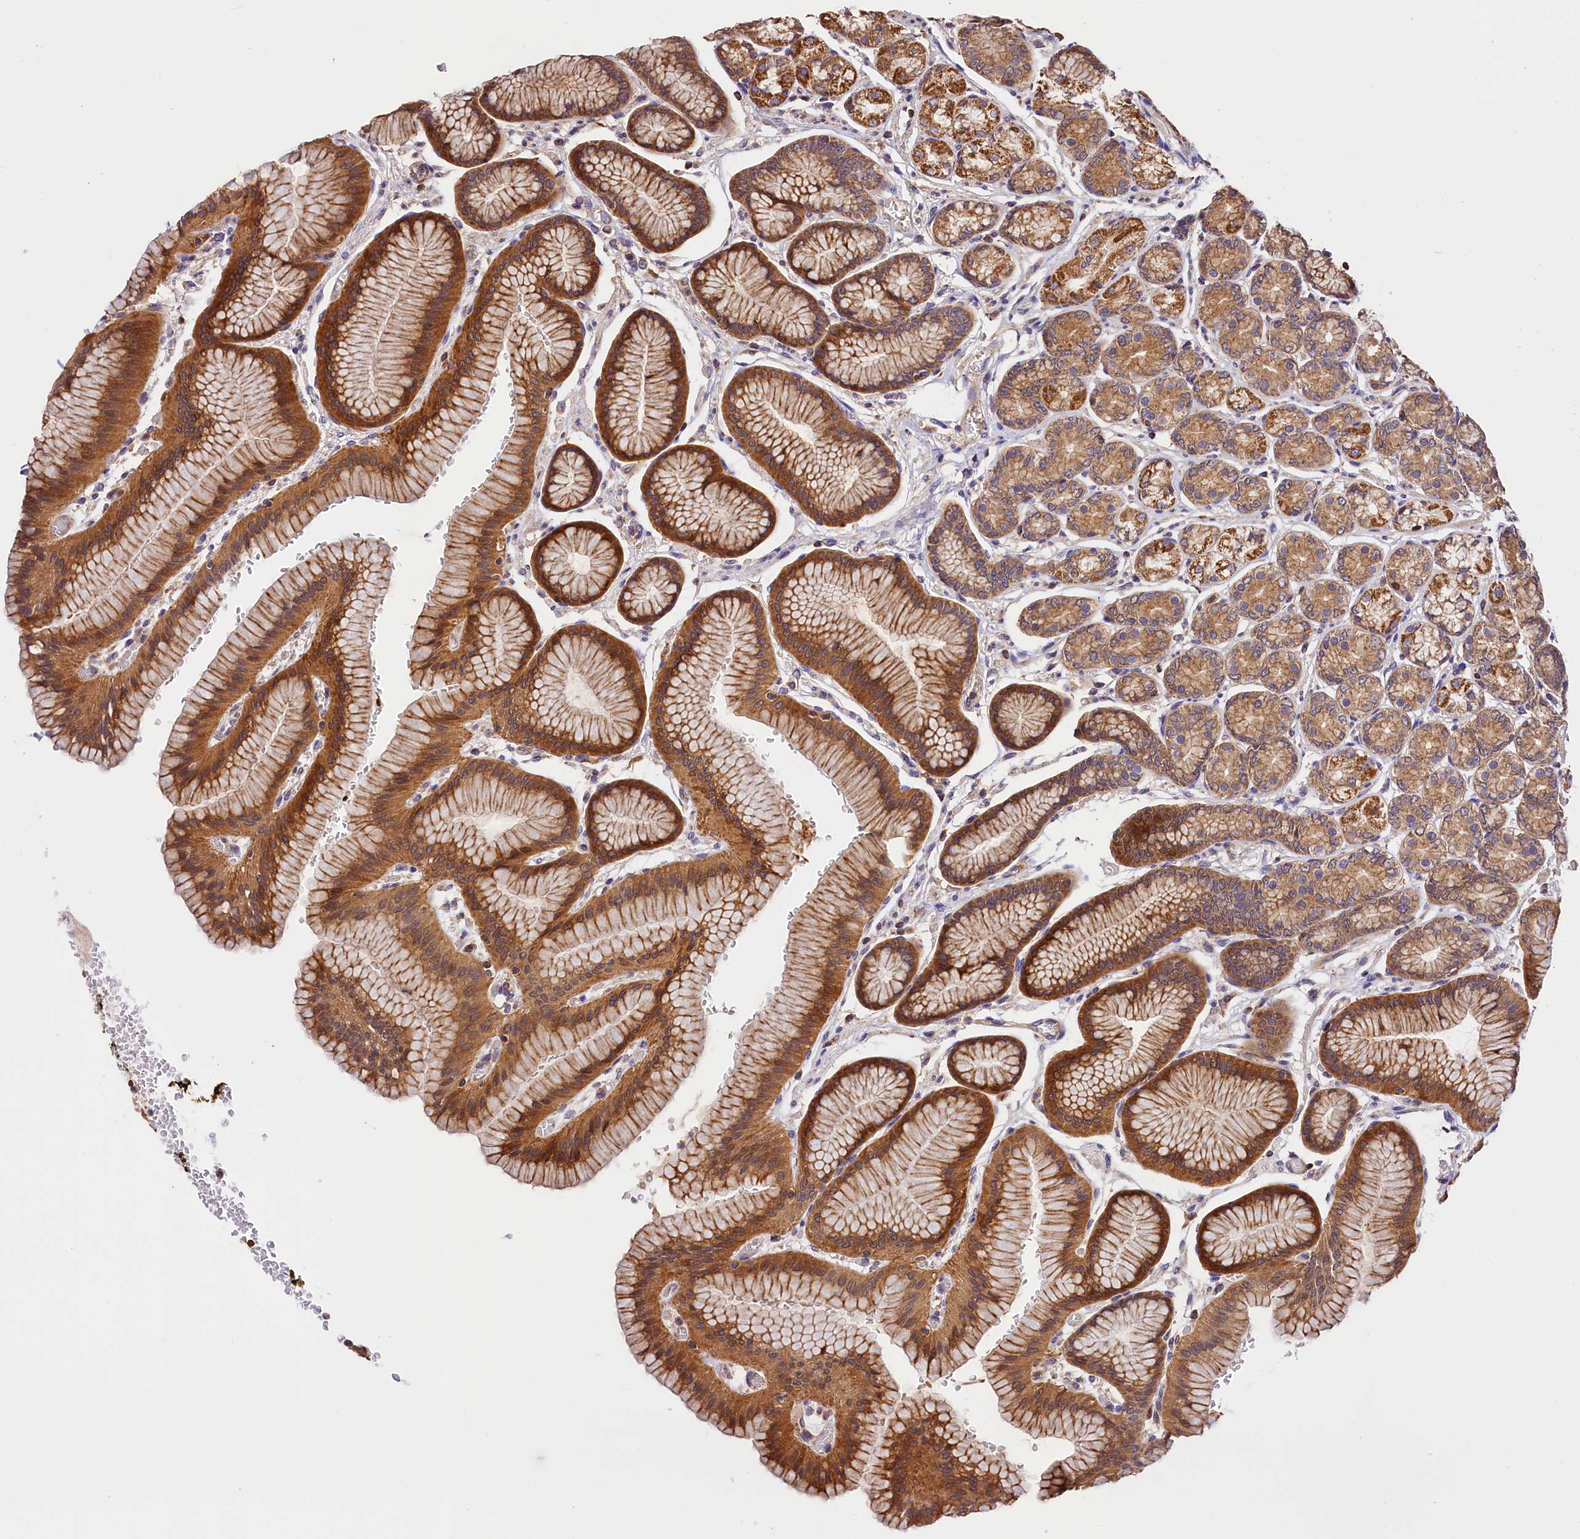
{"staining": {"intensity": "moderate", "quantity": ">75%", "location": "cytoplasmic/membranous"}, "tissue": "stomach", "cell_type": "Glandular cells", "image_type": "normal", "snomed": [{"axis": "morphology", "description": "Normal tissue, NOS"}, {"axis": "morphology", "description": "Adenocarcinoma, NOS"}, {"axis": "morphology", "description": "Adenocarcinoma, High grade"}, {"axis": "topography", "description": "Stomach, upper"}, {"axis": "topography", "description": "Stomach"}], "caption": "Stomach stained with DAB (3,3'-diaminobenzidine) immunohistochemistry shows medium levels of moderate cytoplasmic/membranous expression in about >75% of glandular cells.", "gene": "KPTN", "patient": {"sex": "female", "age": 65}}